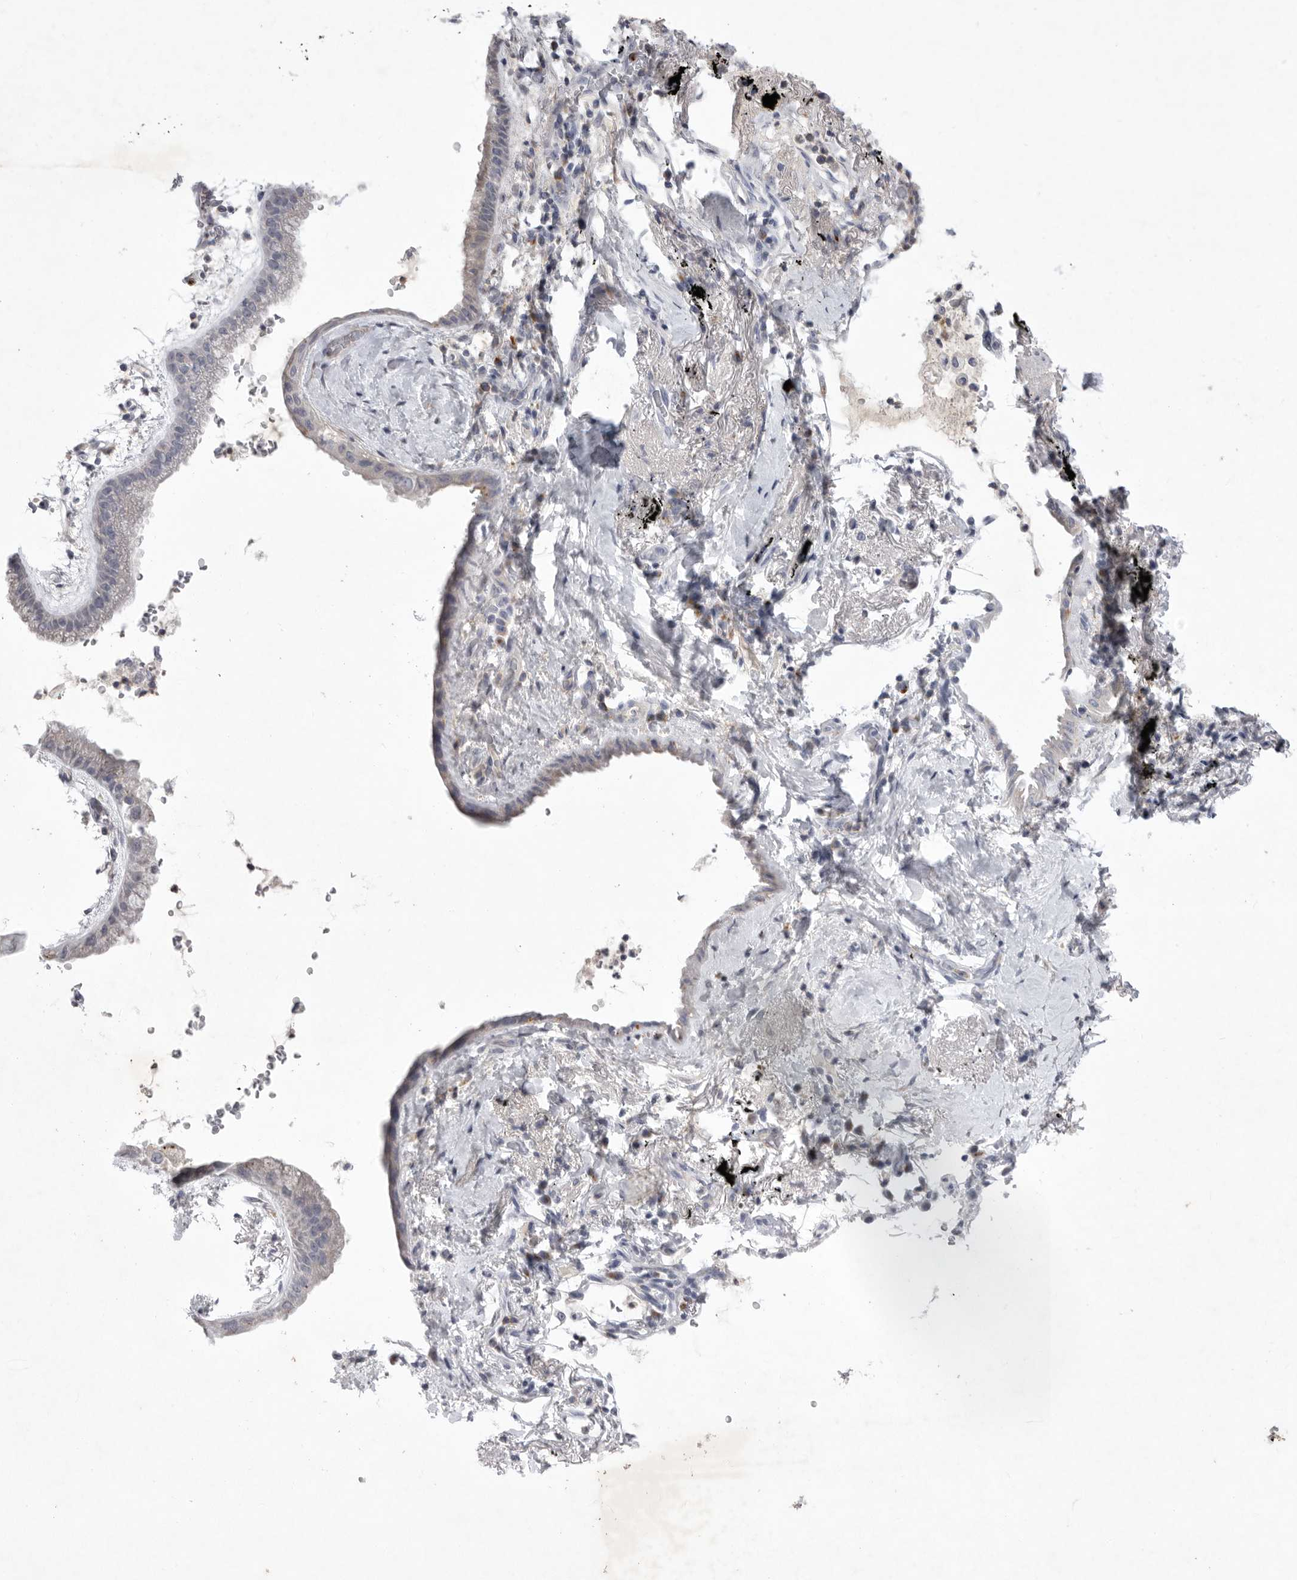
{"staining": {"intensity": "weak", "quantity": "<25%", "location": "cytoplasmic/membranous"}, "tissue": "lung cancer", "cell_type": "Tumor cells", "image_type": "cancer", "snomed": [{"axis": "morphology", "description": "Adenocarcinoma, NOS"}, {"axis": "topography", "description": "Lung"}], "caption": "Tumor cells are negative for brown protein staining in lung adenocarcinoma. (Brightfield microscopy of DAB immunohistochemistry at high magnification).", "gene": "SIGLEC10", "patient": {"sex": "female", "age": 70}}